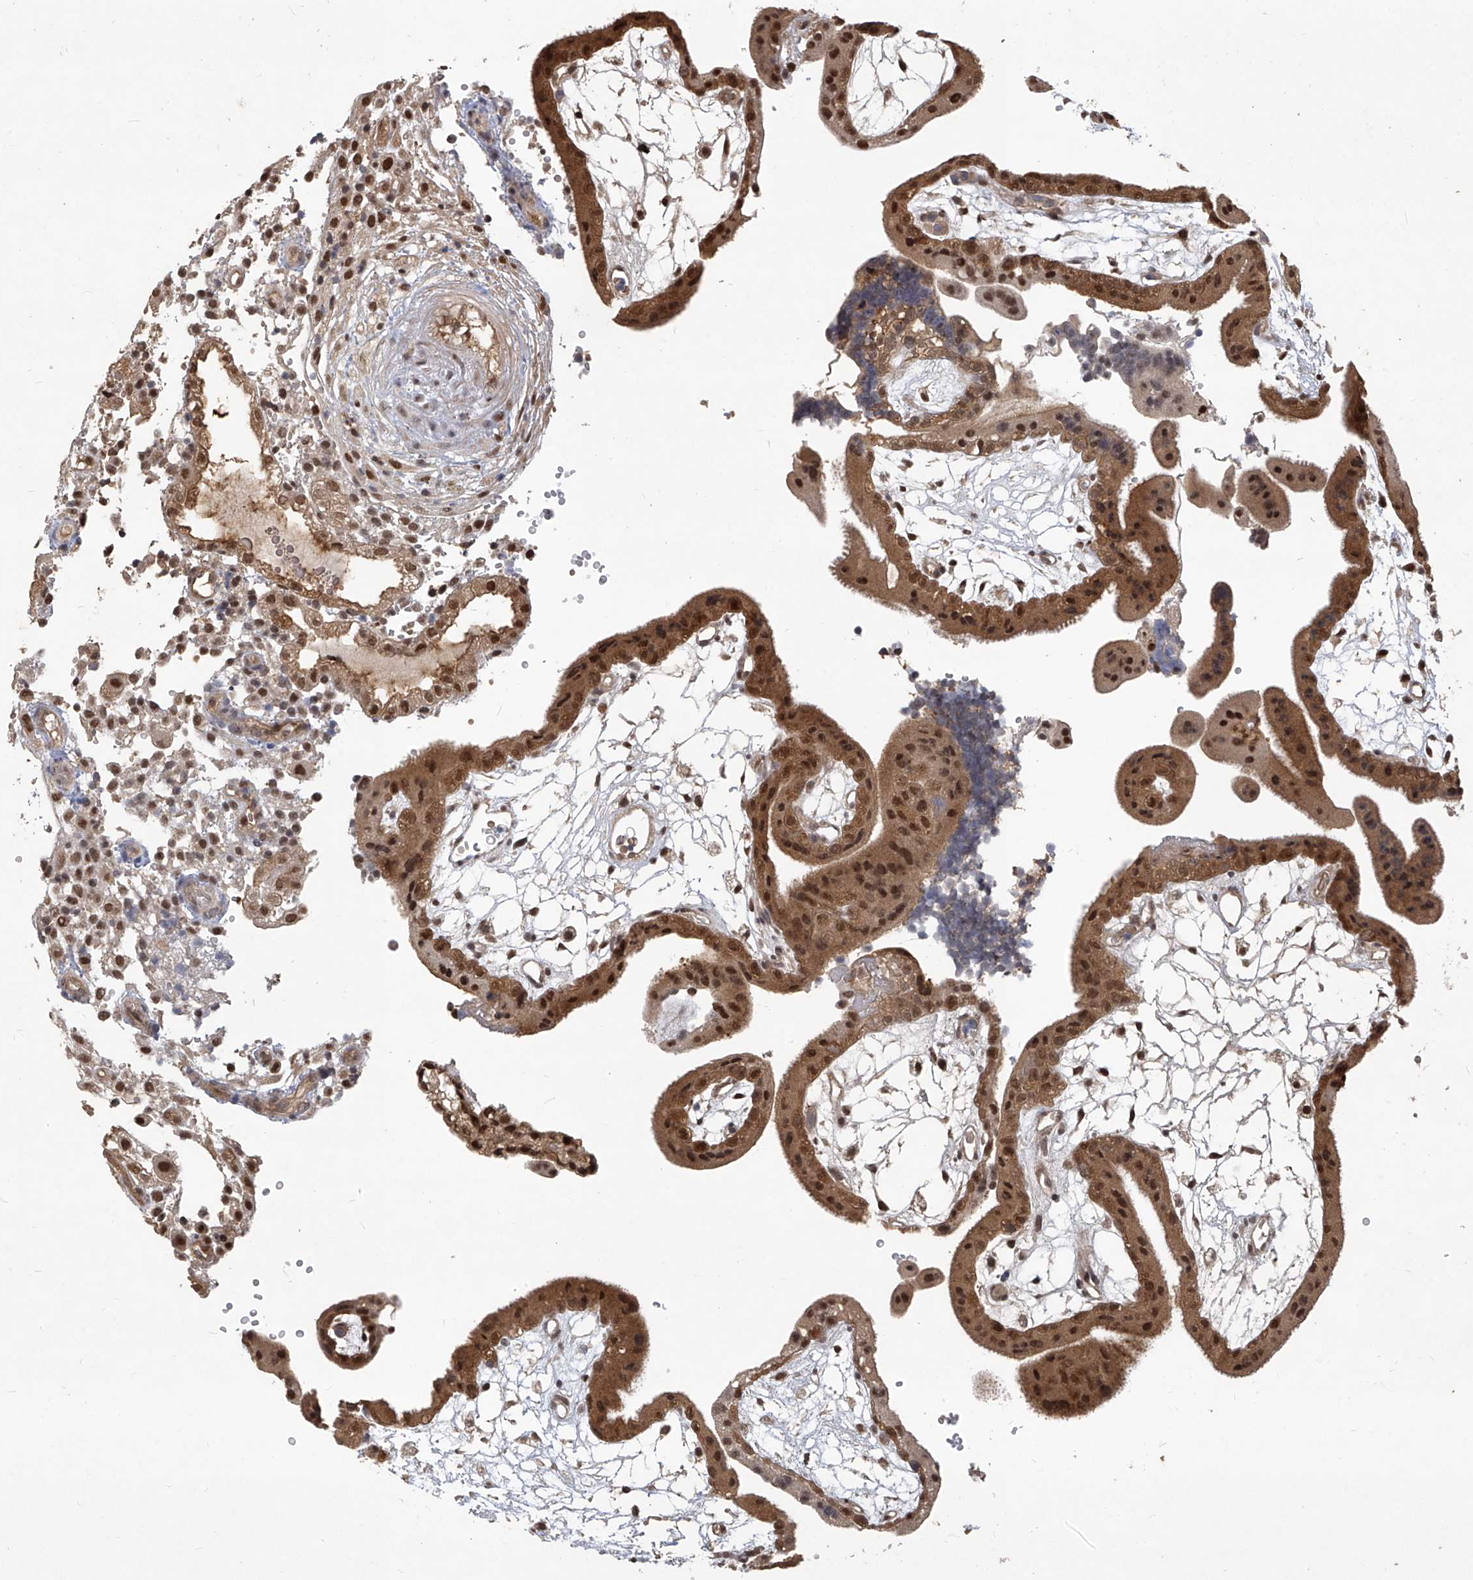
{"staining": {"intensity": "strong", "quantity": ">75%", "location": "cytoplasmic/membranous,nuclear"}, "tissue": "placenta", "cell_type": "Trophoblastic cells", "image_type": "normal", "snomed": [{"axis": "morphology", "description": "Normal tissue, NOS"}, {"axis": "topography", "description": "Placenta"}], "caption": "Immunohistochemical staining of normal placenta shows high levels of strong cytoplasmic/membranous,nuclear expression in approximately >75% of trophoblastic cells. Using DAB (3,3'-diaminobenzidine) (brown) and hematoxylin (blue) stains, captured at high magnification using brightfield microscopy.", "gene": "PSMB1", "patient": {"sex": "female", "age": 18}}